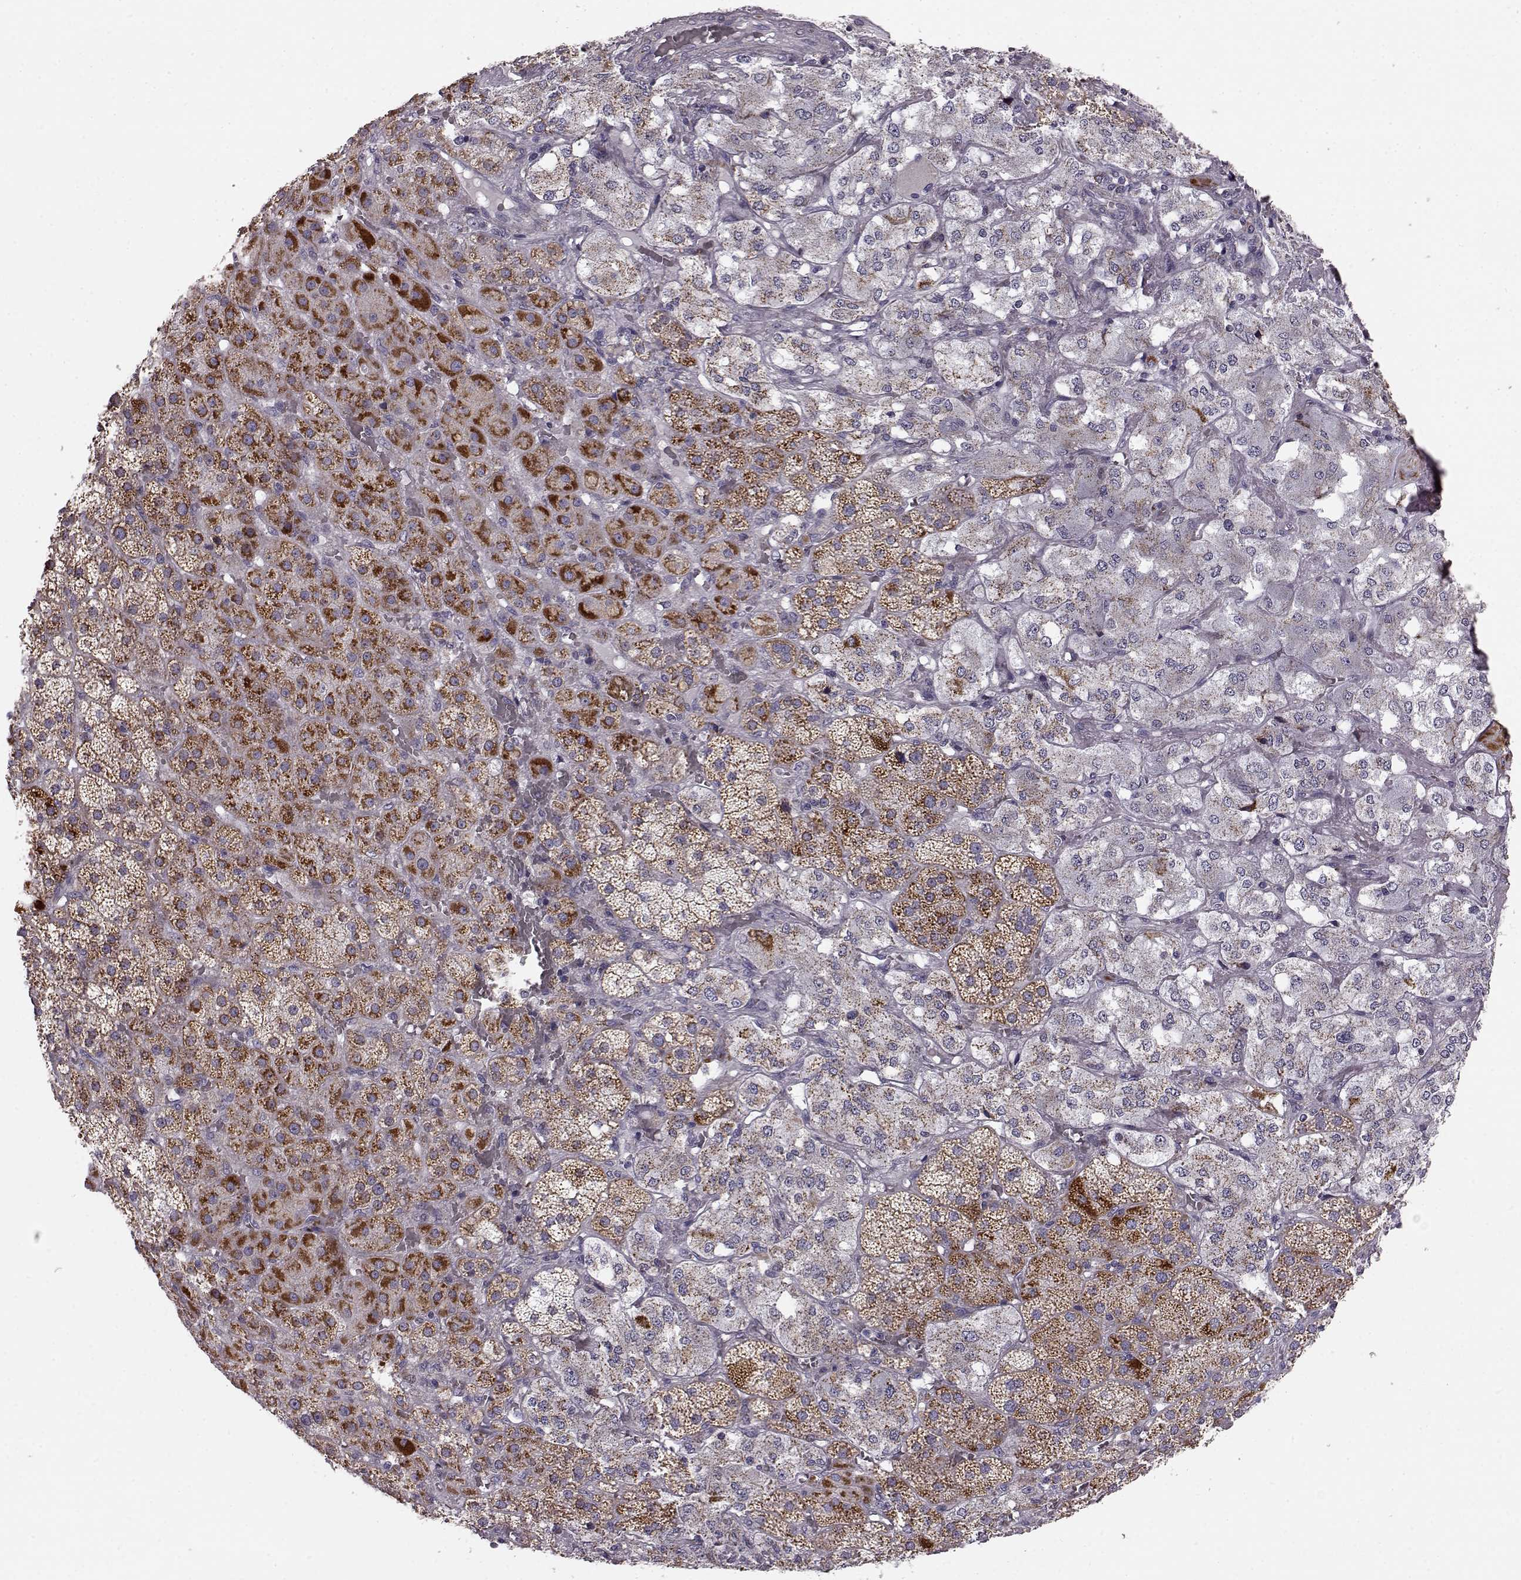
{"staining": {"intensity": "strong", "quantity": "25%-75%", "location": "cytoplasmic/membranous"}, "tissue": "adrenal gland", "cell_type": "Glandular cells", "image_type": "normal", "snomed": [{"axis": "morphology", "description": "Normal tissue, NOS"}, {"axis": "topography", "description": "Adrenal gland"}], "caption": "The micrograph shows staining of normal adrenal gland, revealing strong cytoplasmic/membranous protein expression (brown color) within glandular cells. Immunohistochemistry stains the protein in brown and the nuclei are stained blue.", "gene": "ATP5MF", "patient": {"sex": "male", "age": 57}}